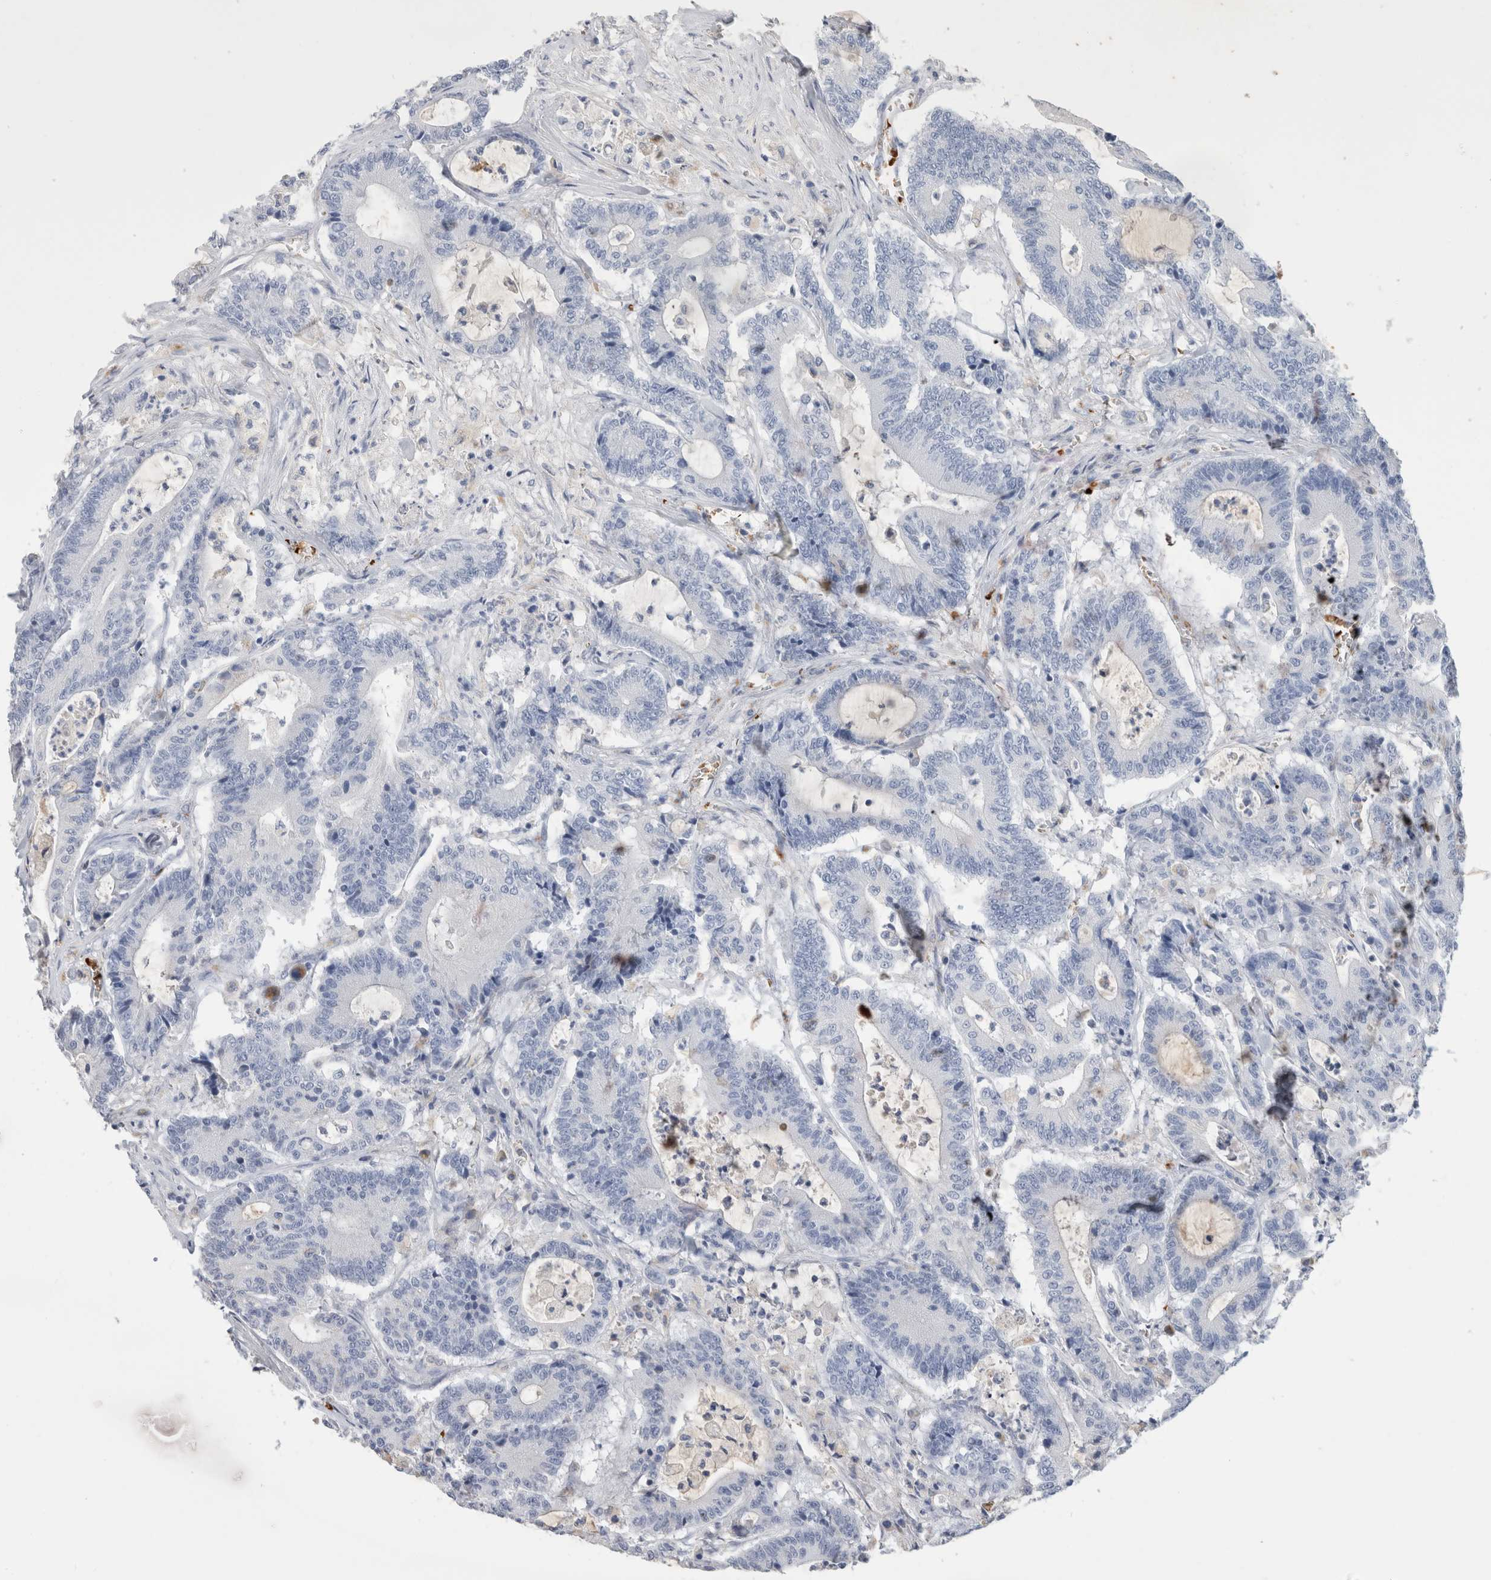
{"staining": {"intensity": "negative", "quantity": "none", "location": "none"}, "tissue": "colorectal cancer", "cell_type": "Tumor cells", "image_type": "cancer", "snomed": [{"axis": "morphology", "description": "Adenocarcinoma, NOS"}, {"axis": "topography", "description": "Colon"}], "caption": "High magnification brightfield microscopy of colorectal adenocarcinoma stained with DAB (3,3'-diaminobenzidine) (brown) and counterstained with hematoxylin (blue): tumor cells show no significant positivity.", "gene": "CA1", "patient": {"sex": "female", "age": 84}}